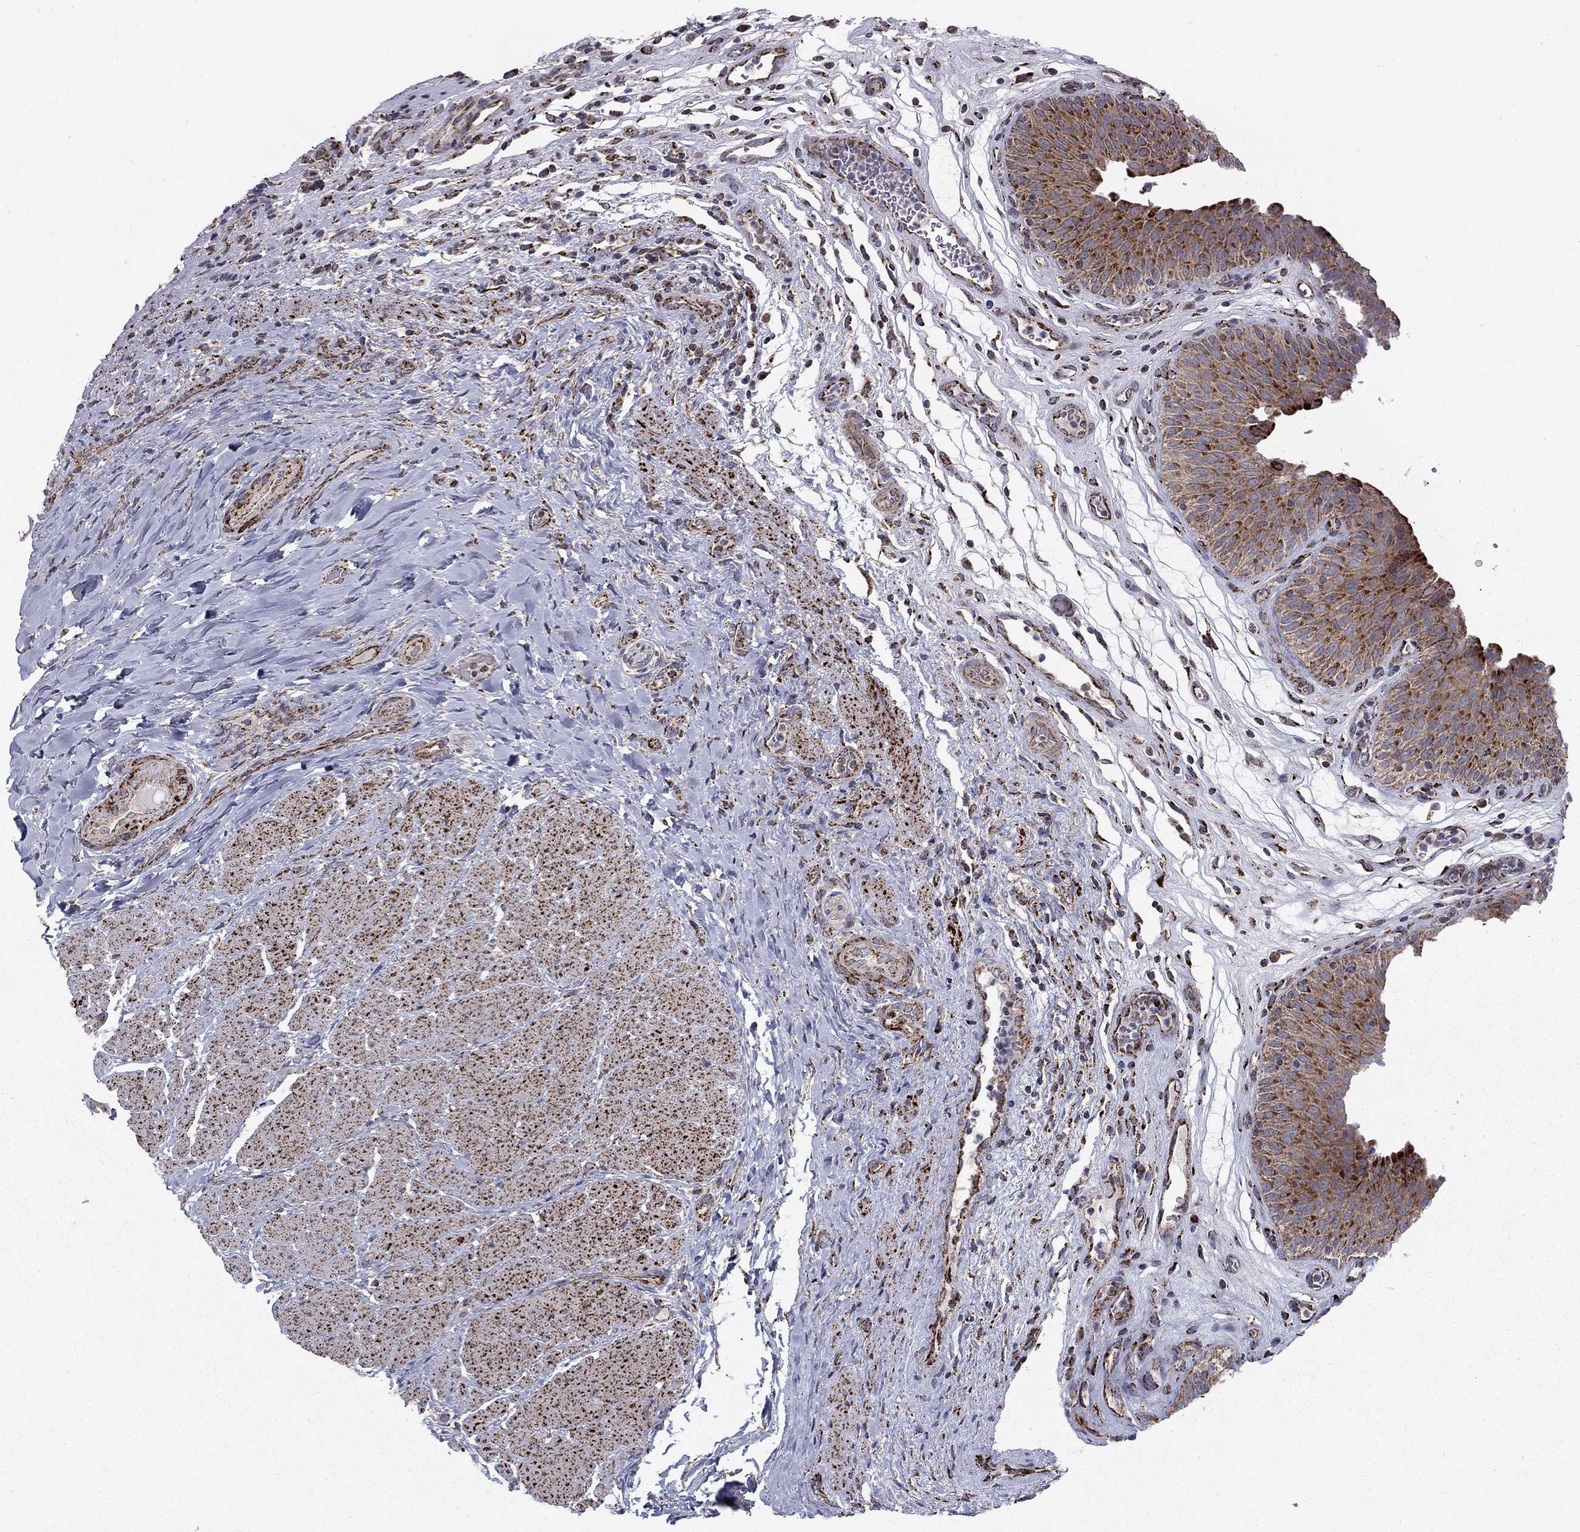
{"staining": {"intensity": "strong", "quantity": "25%-75%", "location": "cytoplasmic/membranous"}, "tissue": "urinary bladder", "cell_type": "Urothelial cells", "image_type": "normal", "snomed": [{"axis": "morphology", "description": "Normal tissue, NOS"}, {"axis": "topography", "description": "Urinary bladder"}], "caption": "An immunohistochemistry (IHC) photomicrograph of unremarkable tissue is shown. Protein staining in brown labels strong cytoplasmic/membranous positivity in urinary bladder within urothelial cells. (IHC, brightfield microscopy, high magnification).", "gene": "ALDH1B1", "patient": {"sex": "male", "age": 66}}